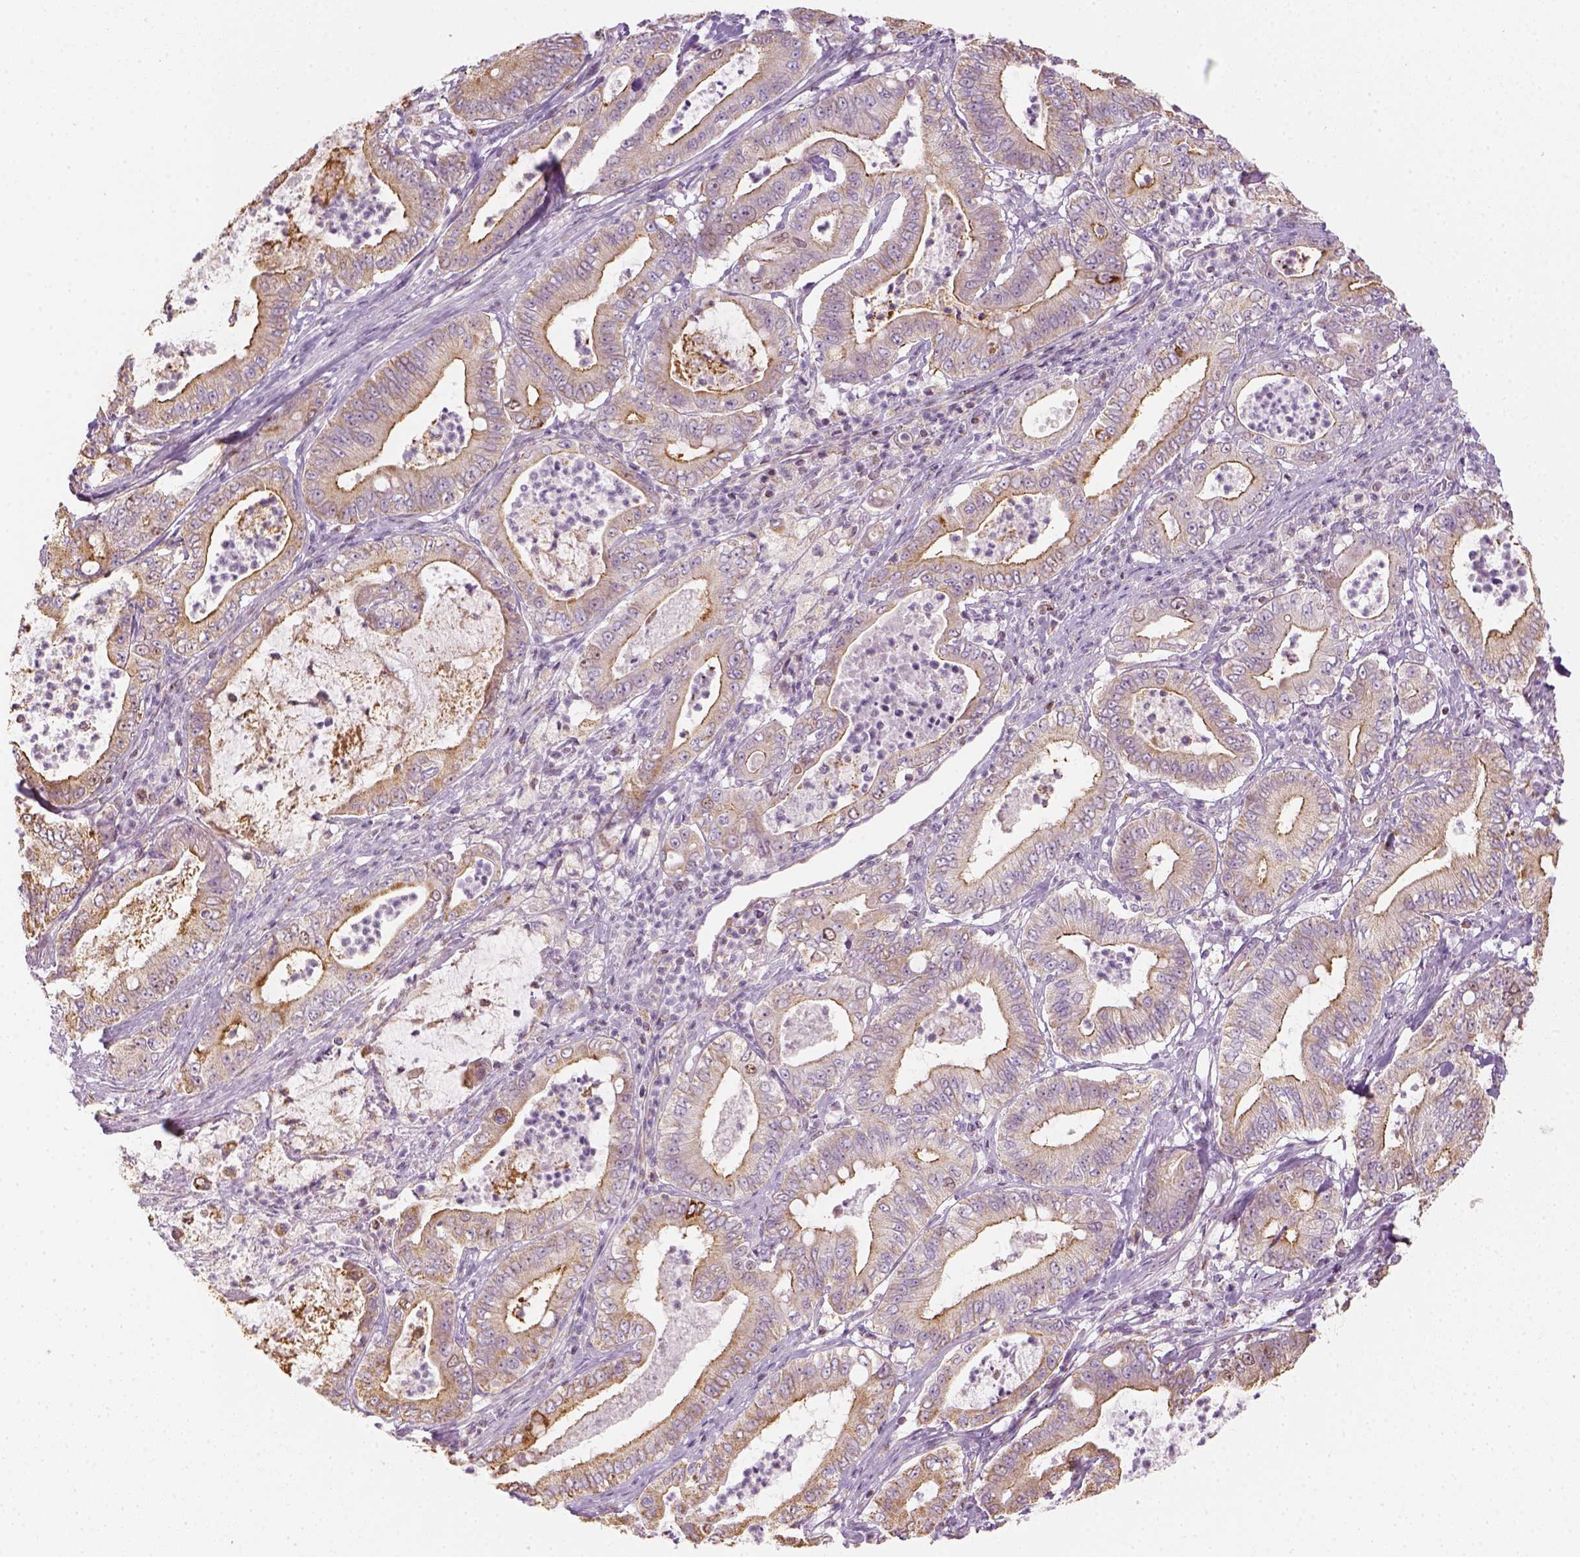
{"staining": {"intensity": "moderate", "quantity": ">75%", "location": "cytoplasmic/membranous"}, "tissue": "pancreatic cancer", "cell_type": "Tumor cells", "image_type": "cancer", "snomed": [{"axis": "morphology", "description": "Adenocarcinoma, NOS"}, {"axis": "topography", "description": "Pancreas"}], "caption": "Pancreatic adenocarcinoma was stained to show a protein in brown. There is medium levels of moderate cytoplasmic/membranous positivity in about >75% of tumor cells.", "gene": "LCA5", "patient": {"sex": "male", "age": 71}}